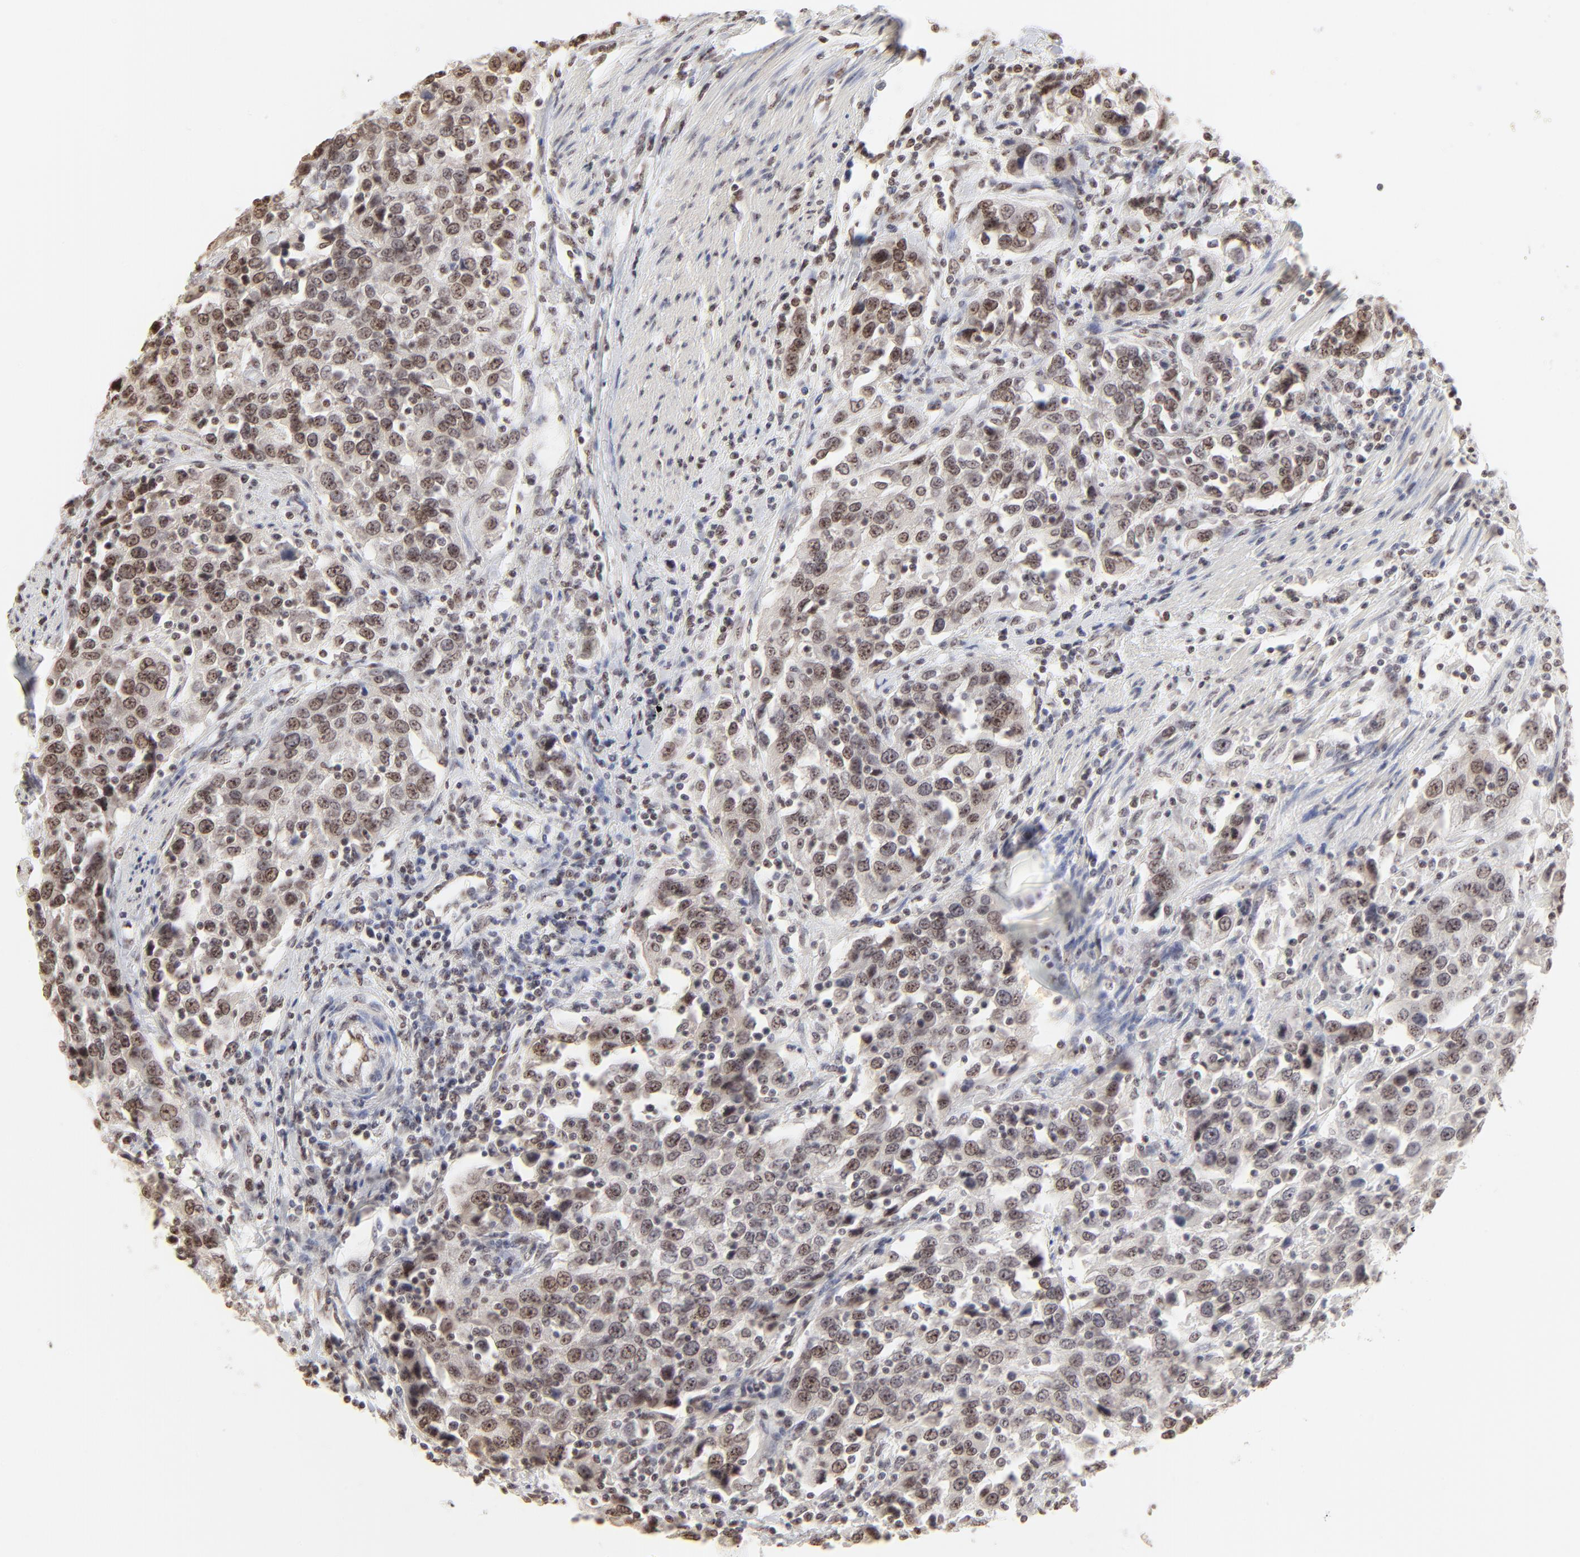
{"staining": {"intensity": "moderate", "quantity": ">75%", "location": "nuclear"}, "tissue": "urothelial cancer", "cell_type": "Tumor cells", "image_type": "cancer", "snomed": [{"axis": "morphology", "description": "Urothelial carcinoma, High grade"}, {"axis": "topography", "description": "Urinary bladder"}], "caption": "A micrograph of human urothelial cancer stained for a protein demonstrates moderate nuclear brown staining in tumor cells.", "gene": "NFIL3", "patient": {"sex": "female", "age": 80}}